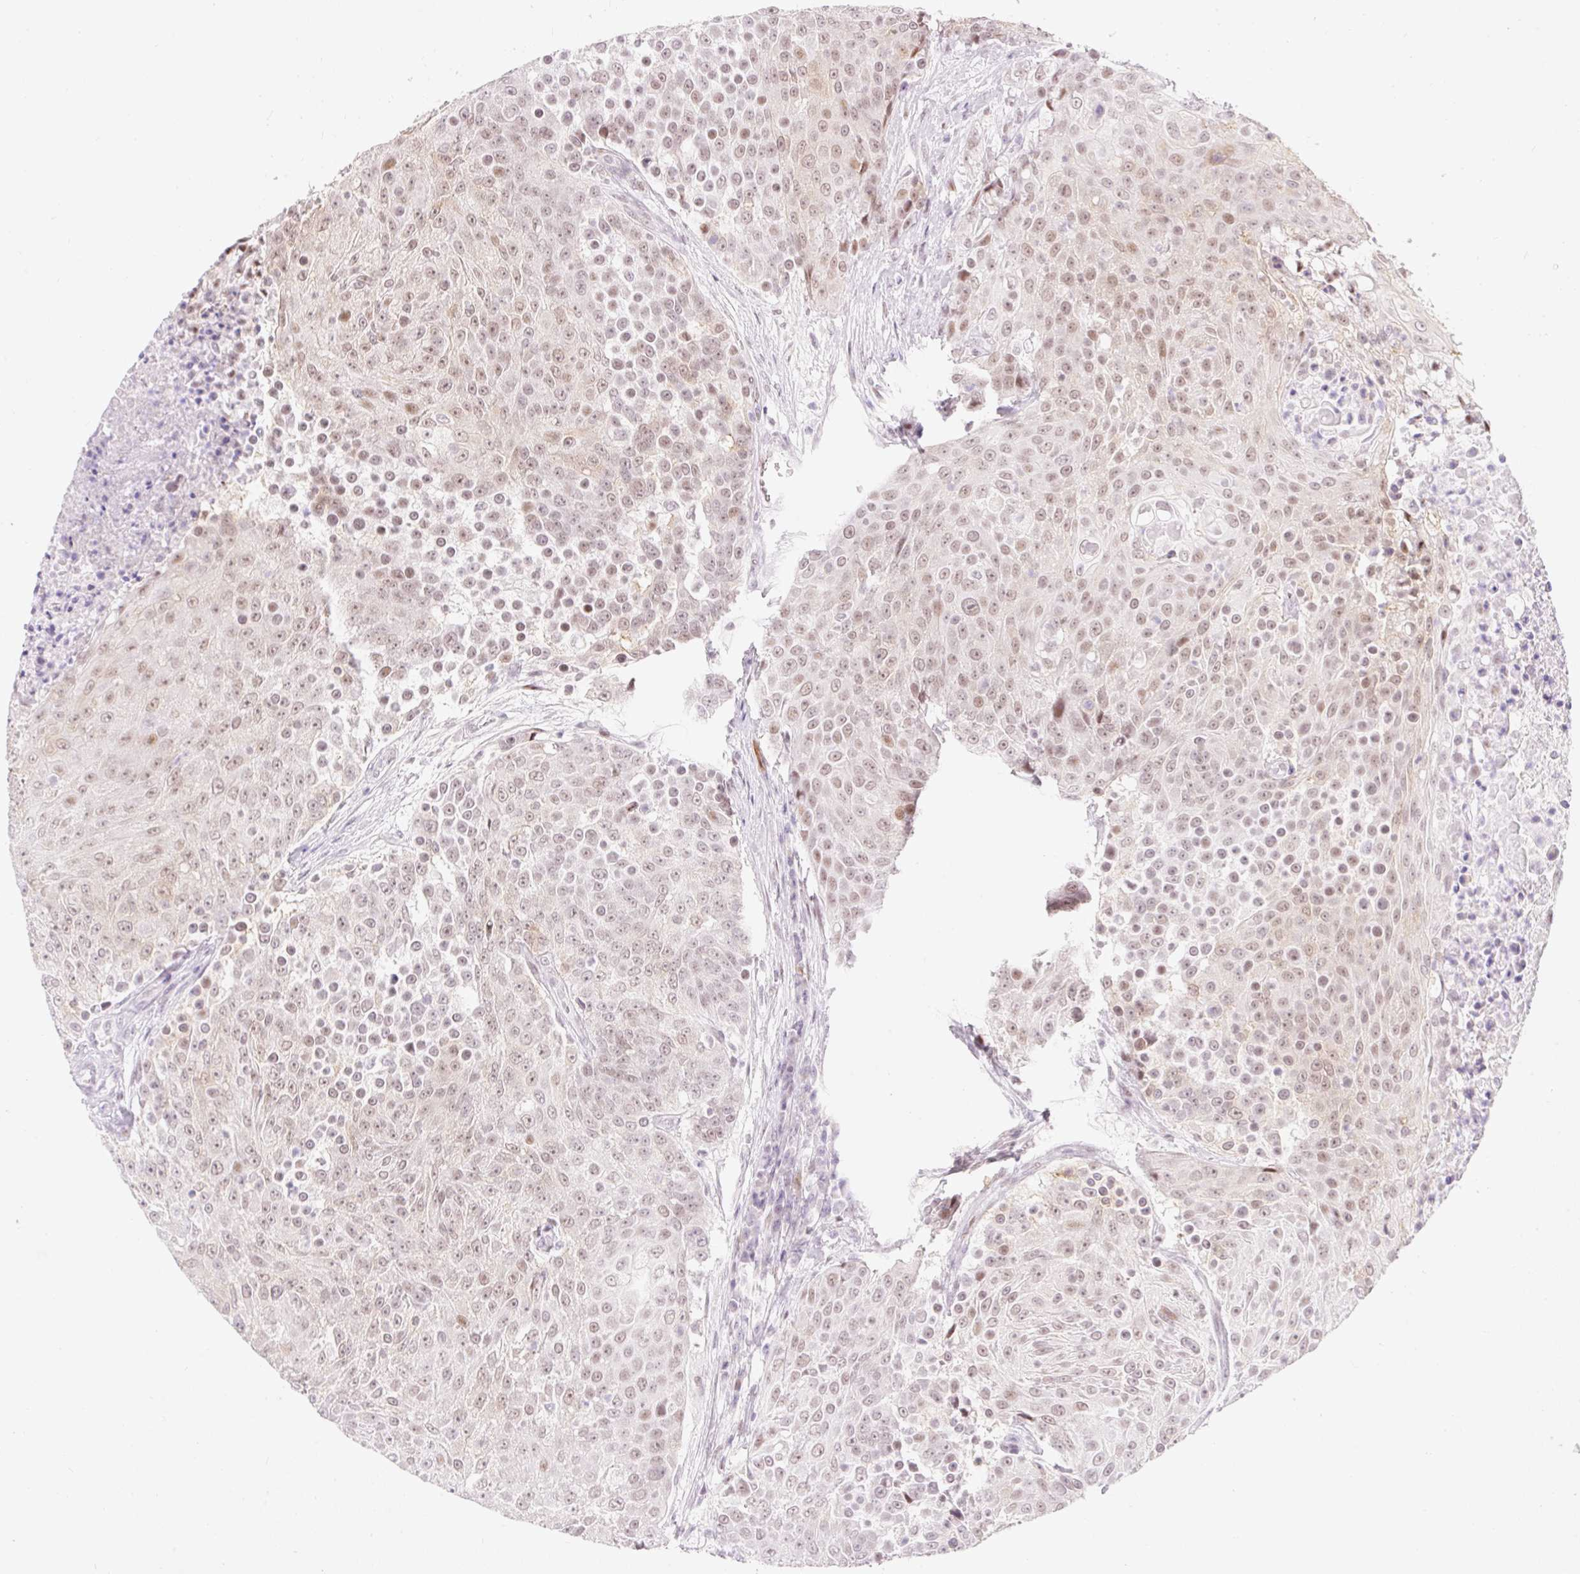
{"staining": {"intensity": "weak", "quantity": "25%-75%", "location": "nuclear"}, "tissue": "urothelial cancer", "cell_type": "Tumor cells", "image_type": "cancer", "snomed": [{"axis": "morphology", "description": "Urothelial carcinoma, High grade"}, {"axis": "topography", "description": "Urinary bladder"}], "caption": "An image of human urothelial carcinoma (high-grade) stained for a protein demonstrates weak nuclear brown staining in tumor cells.", "gene": "H2BW1", "patient": {"sex": "female", "age": 63}}